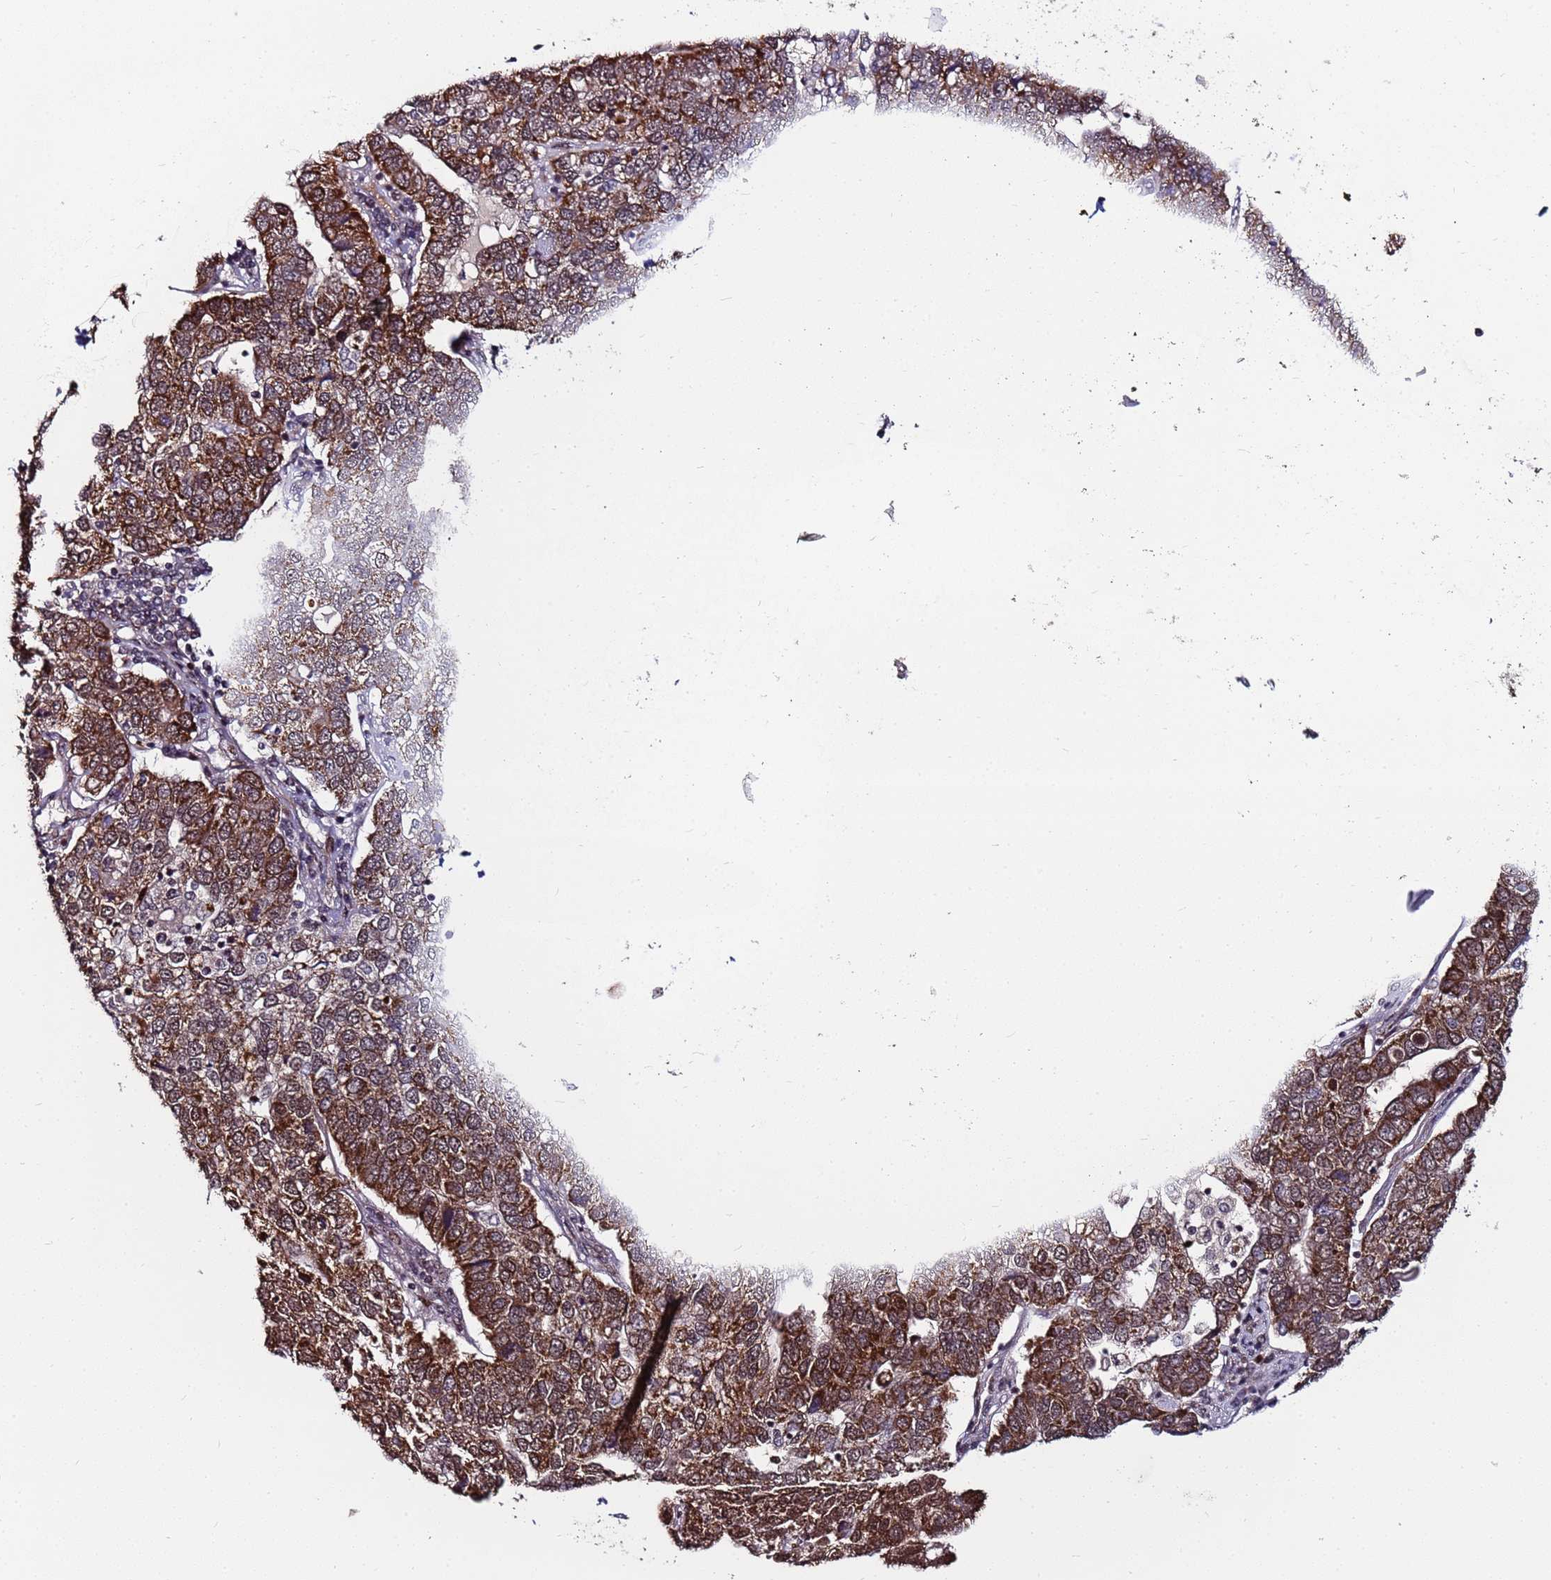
{"staining": {"intensity": "moderate", "quantity": ">75%", "location": "cytoplasmic/membranous,nuclear"}, "tissue": "pancreatic cancer", "cell_type": "Tumor cells", "image_type": "cancer", "snomed": [{"axis": "morphology", "description": "Adenocarcinoma, NOS"}, {"axis": "topography", "description": "Pancreas"}], "caption": "Immunohistochemical staining of human pancreatic cancer reveals medium levels of moderate cytoplasmic/membranous and nuclear expression in approximately >75% of tumor cells.", "gene": "PPM1H", "patient": {"sex": "female", "age": 61}}